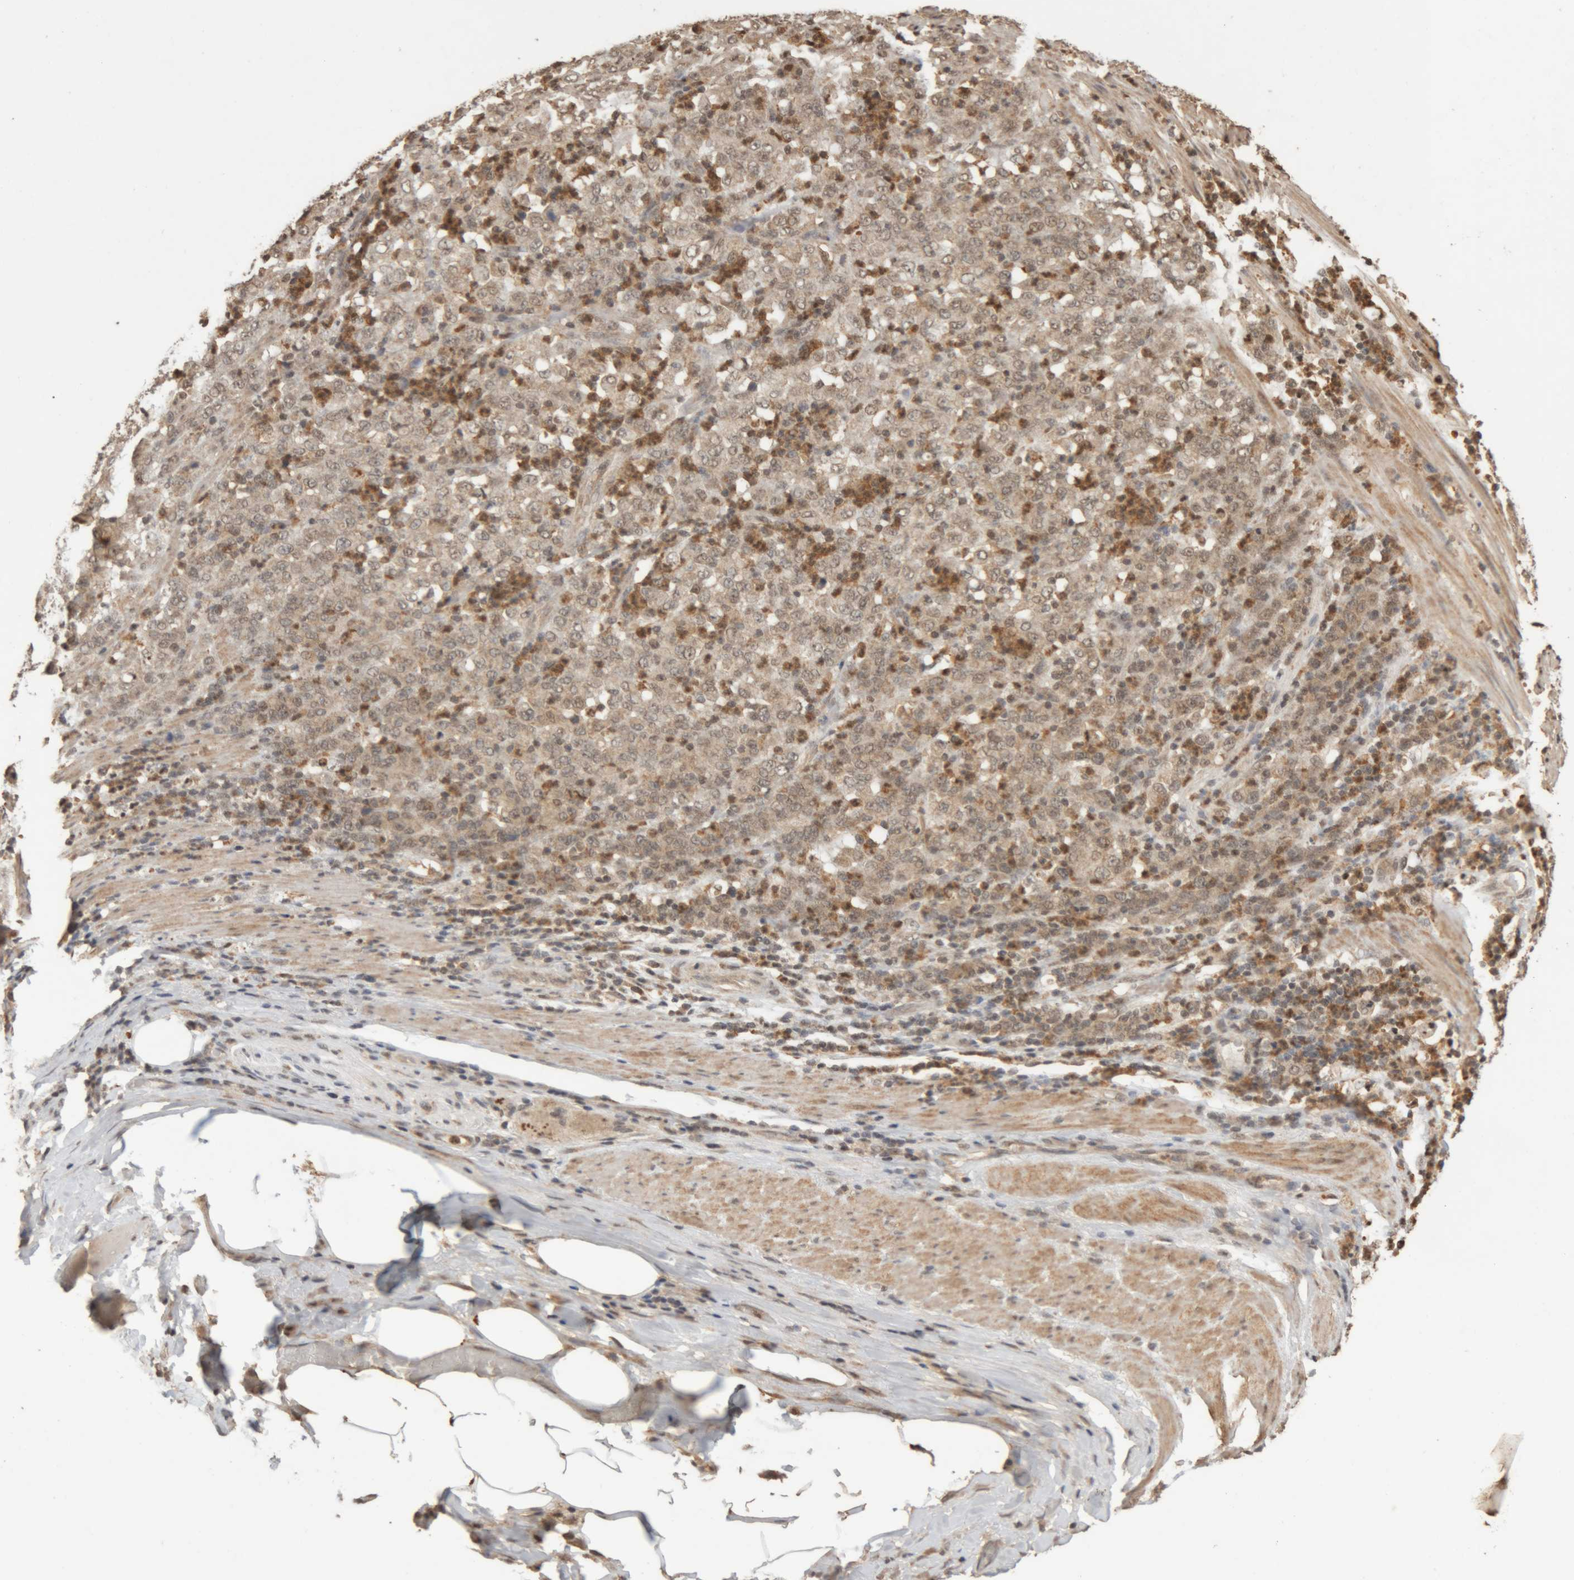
{"staining": {"intensity": "weak", "quantity": ">75%", "location": "cytoplasmic/membranous,nuclear"}, "tissue": "stomach cancer", "cell_type": "Tumor cells", "image_type": "cancer", "snomed": [{"axis": "morphology", "description": "Adenocarcinoma, NOS"}, {"axis": "topography", "description": "Stomach, lower"}], "caption": "Immunohistochemical staining of human stomach cancer exhibits low levels of weak cytoplasmic/membranous and nuclear expression in approximately >75% of tumor cells.", "gene": "KEAP1", "patient": {"sex": "female", "age": 71}}